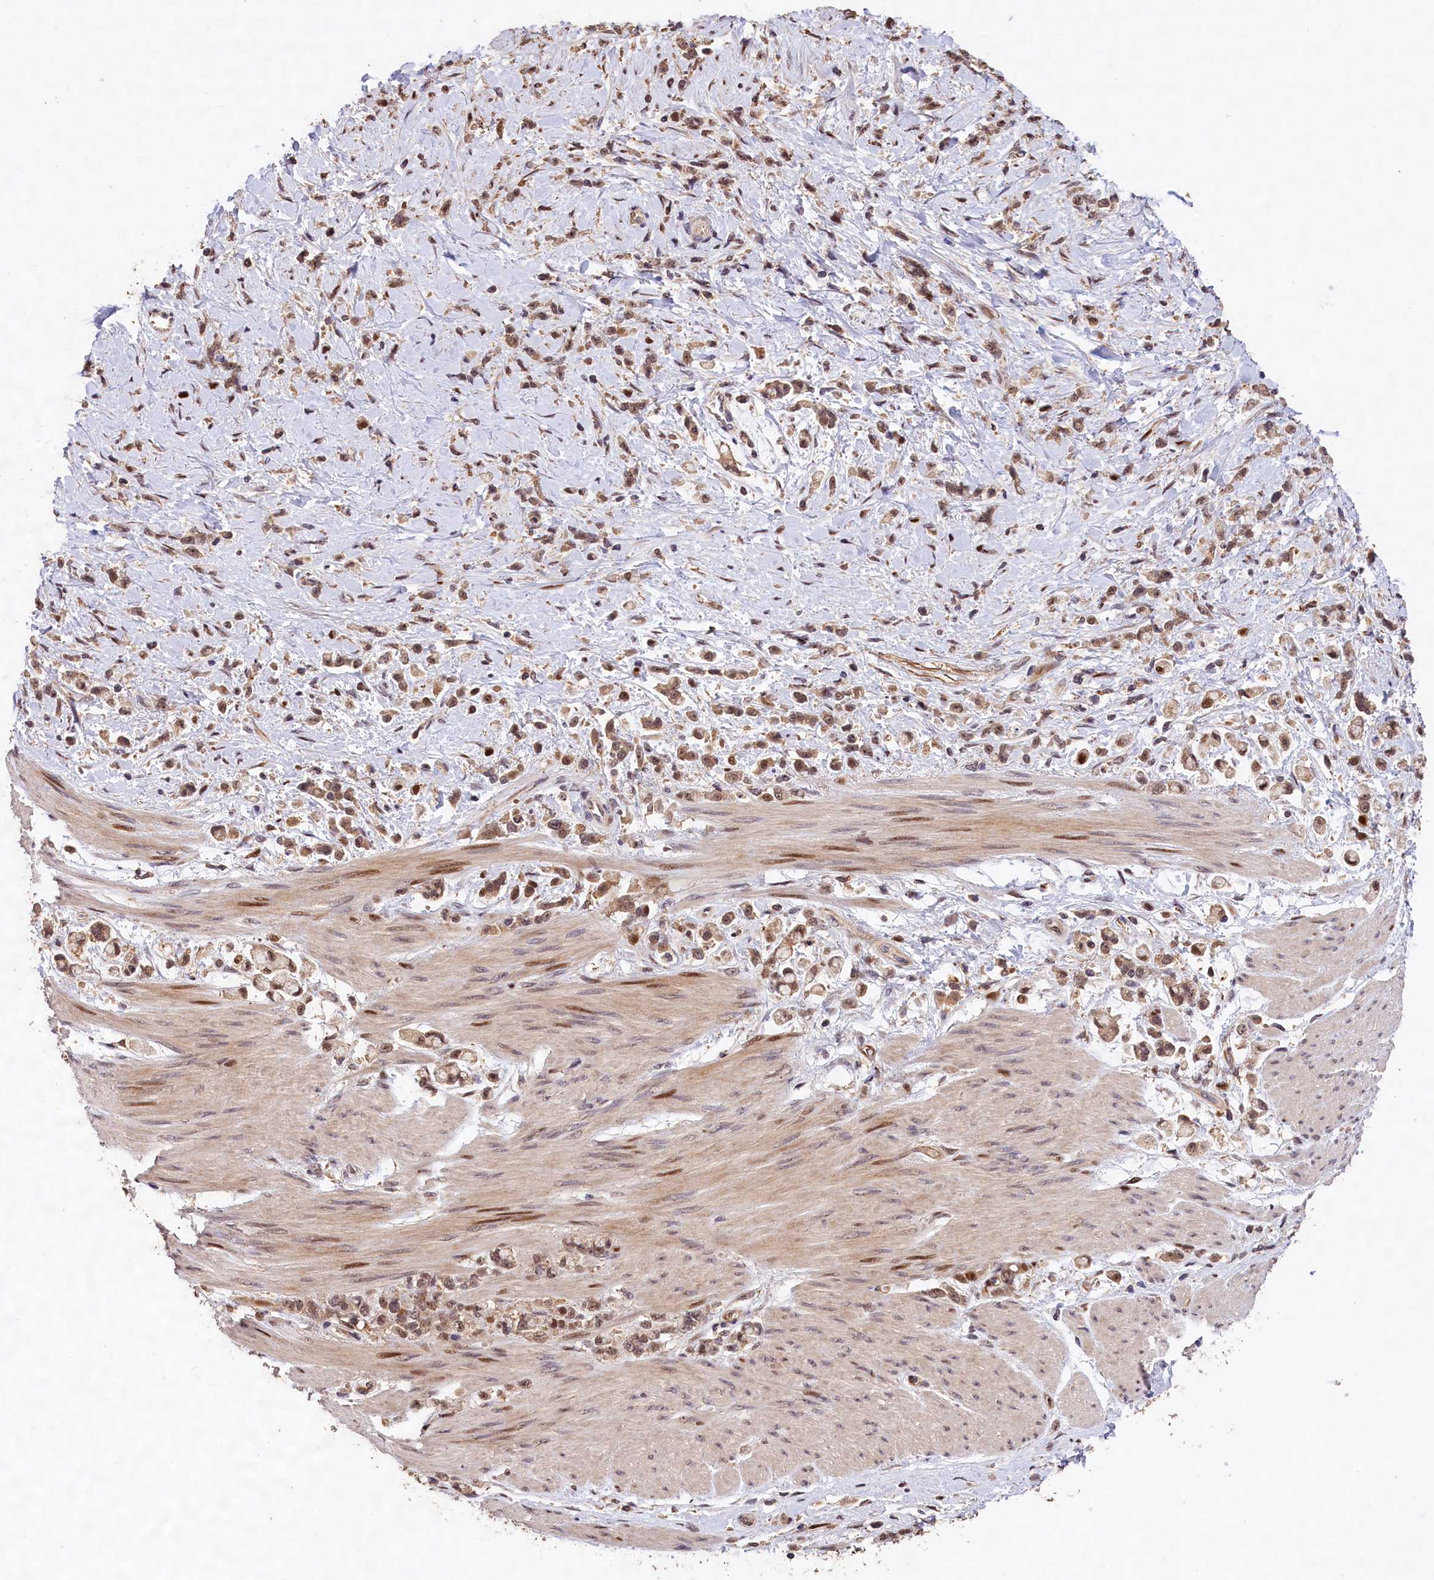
{"staining": {"intensity": "moderate", "quantity": ">75%", "location": "cytoplasmic/membranous,nuclear"}, "tissue": "stomach cancer", "cell_type": "Tumor cells", "image_type": "cancer", "snomed": [{"axis": "morphology", "description": "Adenocarcinoma, NOS"}, {"axis": "topography", "description": "Stomach"}], "caption": "This photomicrograph exhibits stomach cancer (adenocarcinoma) stained with immunohistochemistry (IHC) to label a protein in brown. The cytoplasmic/membranous and nuclear of tumor cells show moderate positivity for the protein. Nuclei are counter-stained blue.", "gene": "PHAF1", "patient": {"sex": "female", "age": 60}}